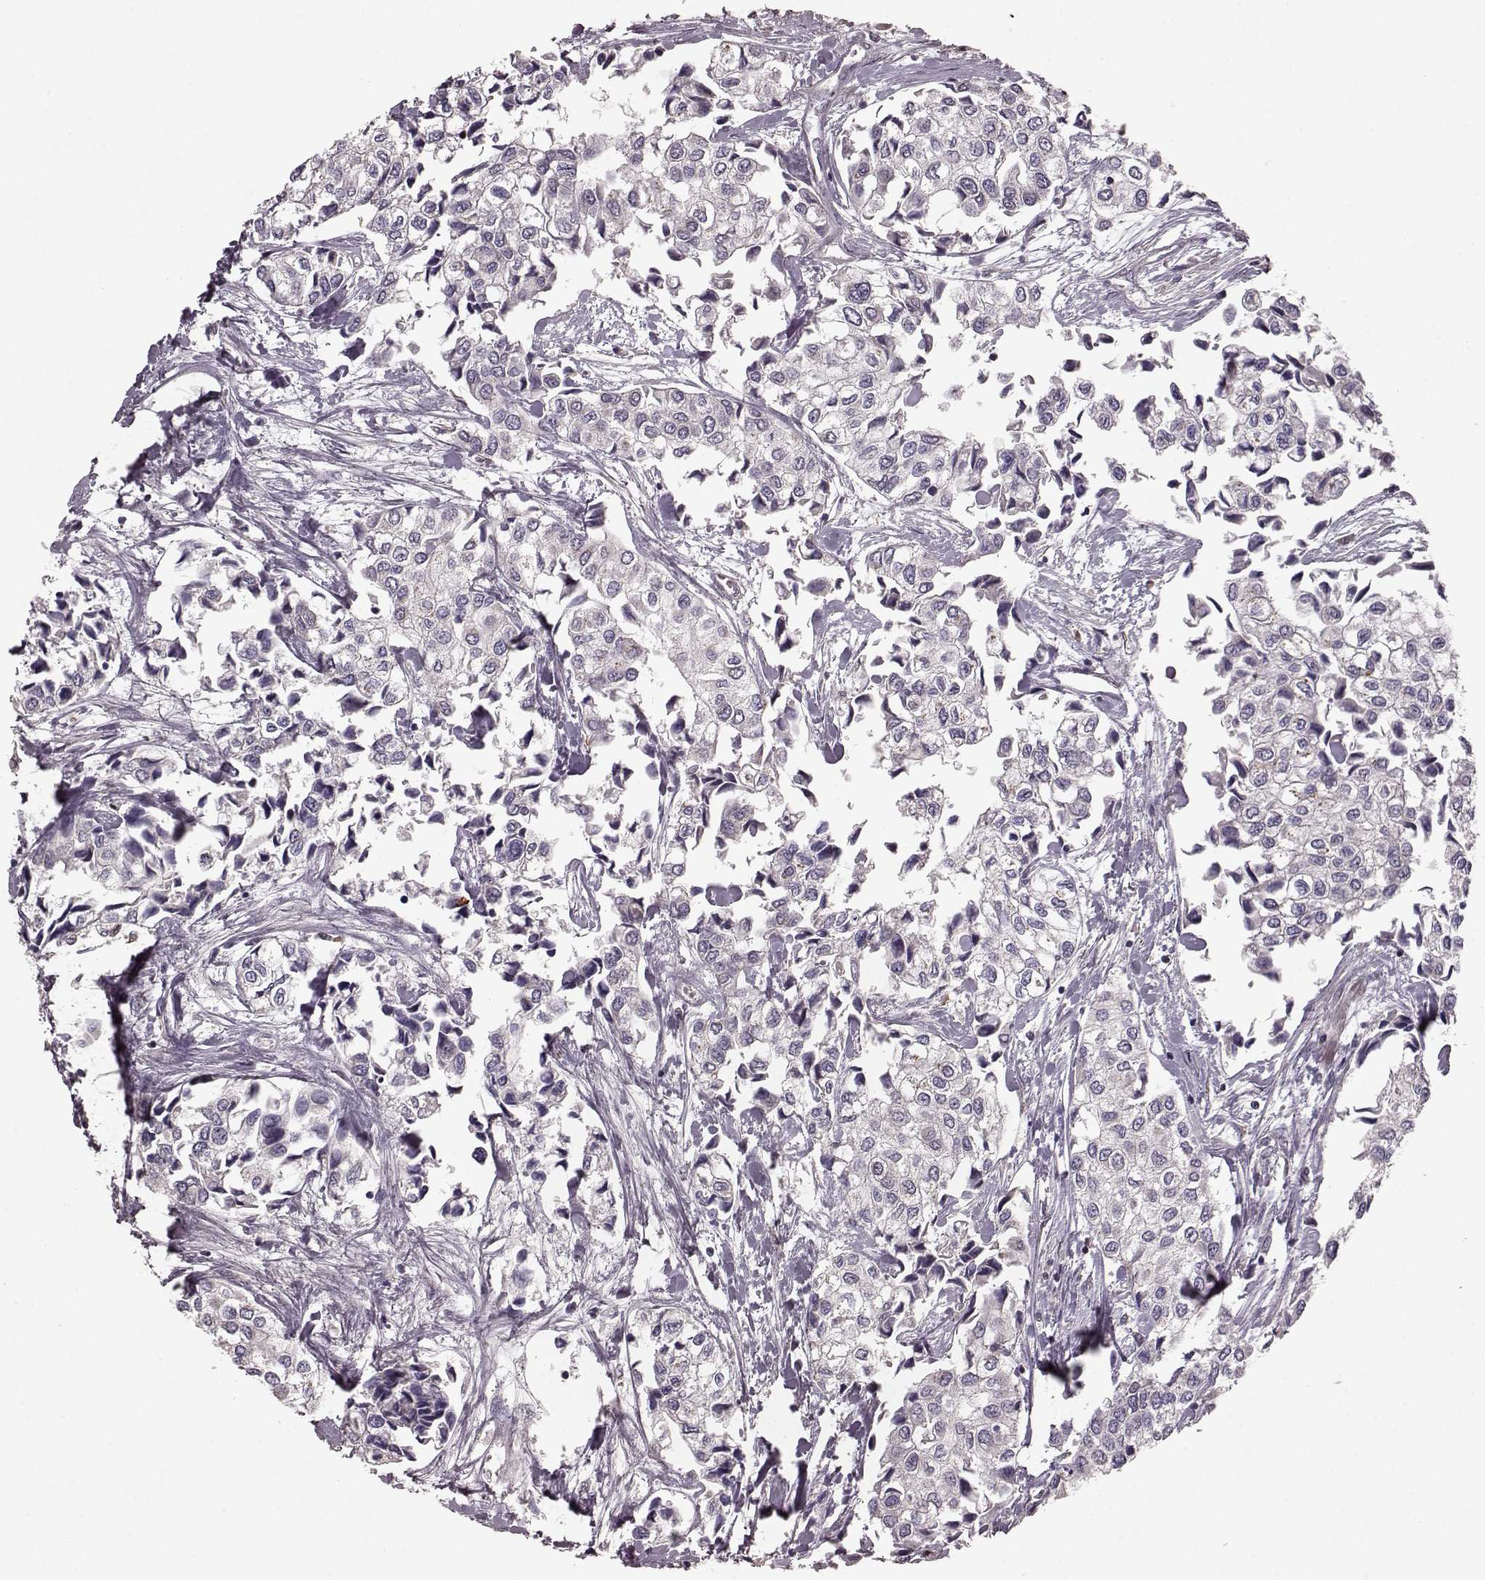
{"staining": {"intensity": "negative", "quantity": "none", "location": "none"}, "tissue": "urothelial cancer", "cell_type": "Tumor cells", "image_type": "cancer", "snomed": [{"axis": "morphology", "description": "Urothelial carcinoma, High grade"}, {"axis": "topography", "description": "Urinary bladder"}], "caption": "This is an immunohistochemistry (IHC) micrograph of urothelial carcinoma (high-grade). There is no positivity in tumor cells.", "gene": "SLC52A3", "patient": {"sex": "male", "age": 73}}